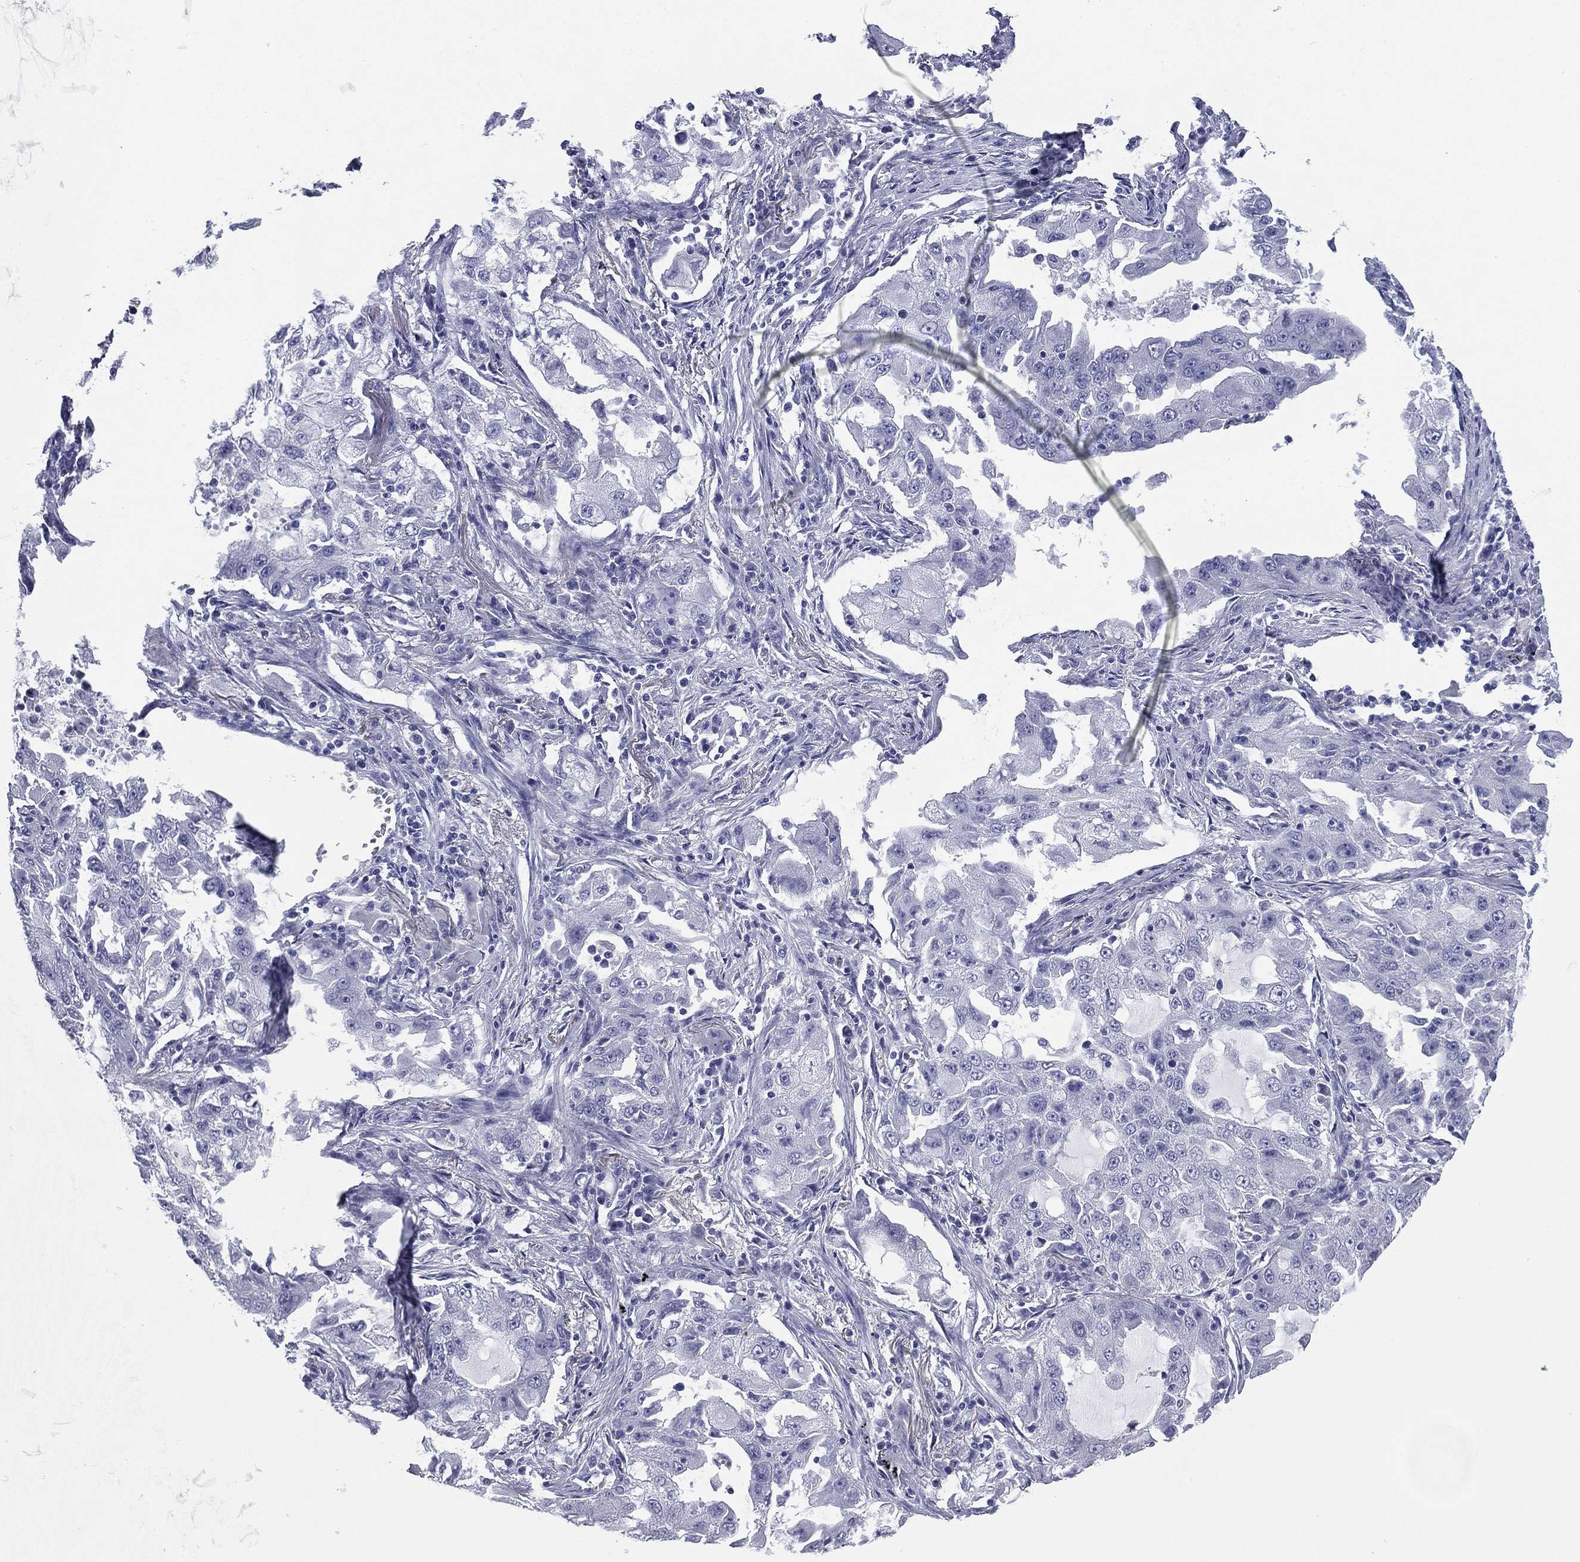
{"staining": {"intensity": "negative", "quantity": "none", "location": "none"}, "tissue": "lung cancer", "cell_type": "Tumor cells", "image_type": "cancer", "snomed": [{"axis": "morphology", "description": "Adenocarcinoma, NOS"}, {"axis": "topography", "description": "Lung"}], "caption": "A histopathology image of lung cancer (adenocarcinoma) stained for a protein exhibits no brown staining in tumor cells.", "gene": "FCER2", "patient": {"sex": "female", "age": 61}}